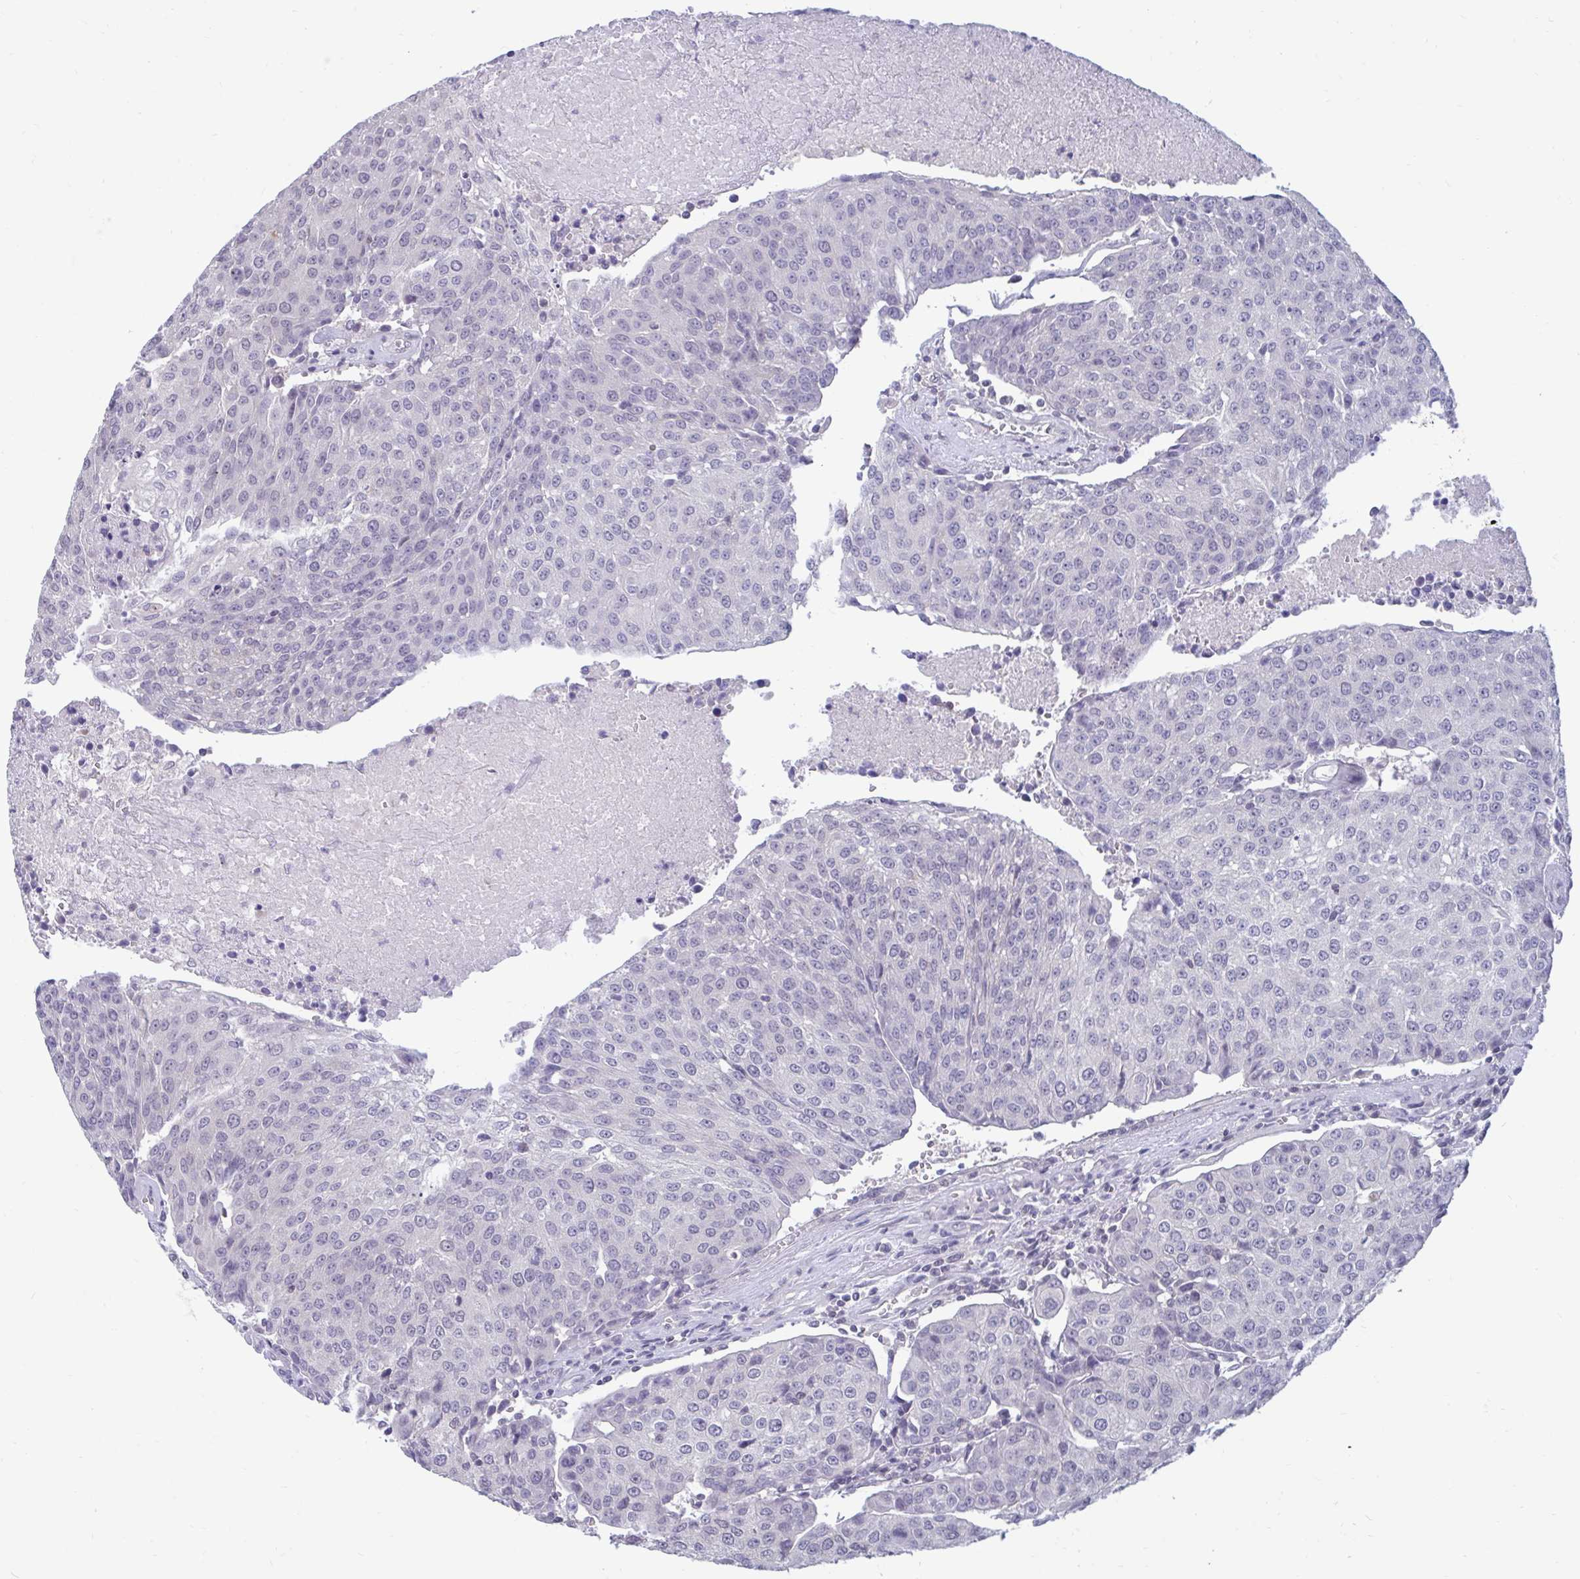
{"staining": {"intensity": "negative", "quantity": "none", "location": "none"}, "tissue": "urothelial cancer", "cell_type": "Tumor cells", "image_type": "cancer", "snomed": [{"axis": "morphology", "description": "Urothelial carcinoma, High grade"}, {"axis": "topography", "description": "Urinary bladder"}], "caption": "Immunohistochemistry (IHC) photomicrograph of neoplastic tissue: human urothelial cancer stained with DAB (3,3'-diaminobenzidine) shows no significant protein positivity in tumor cells.", "gene": "ARPP19", "patient": {"sex": "female", "age": 85}}